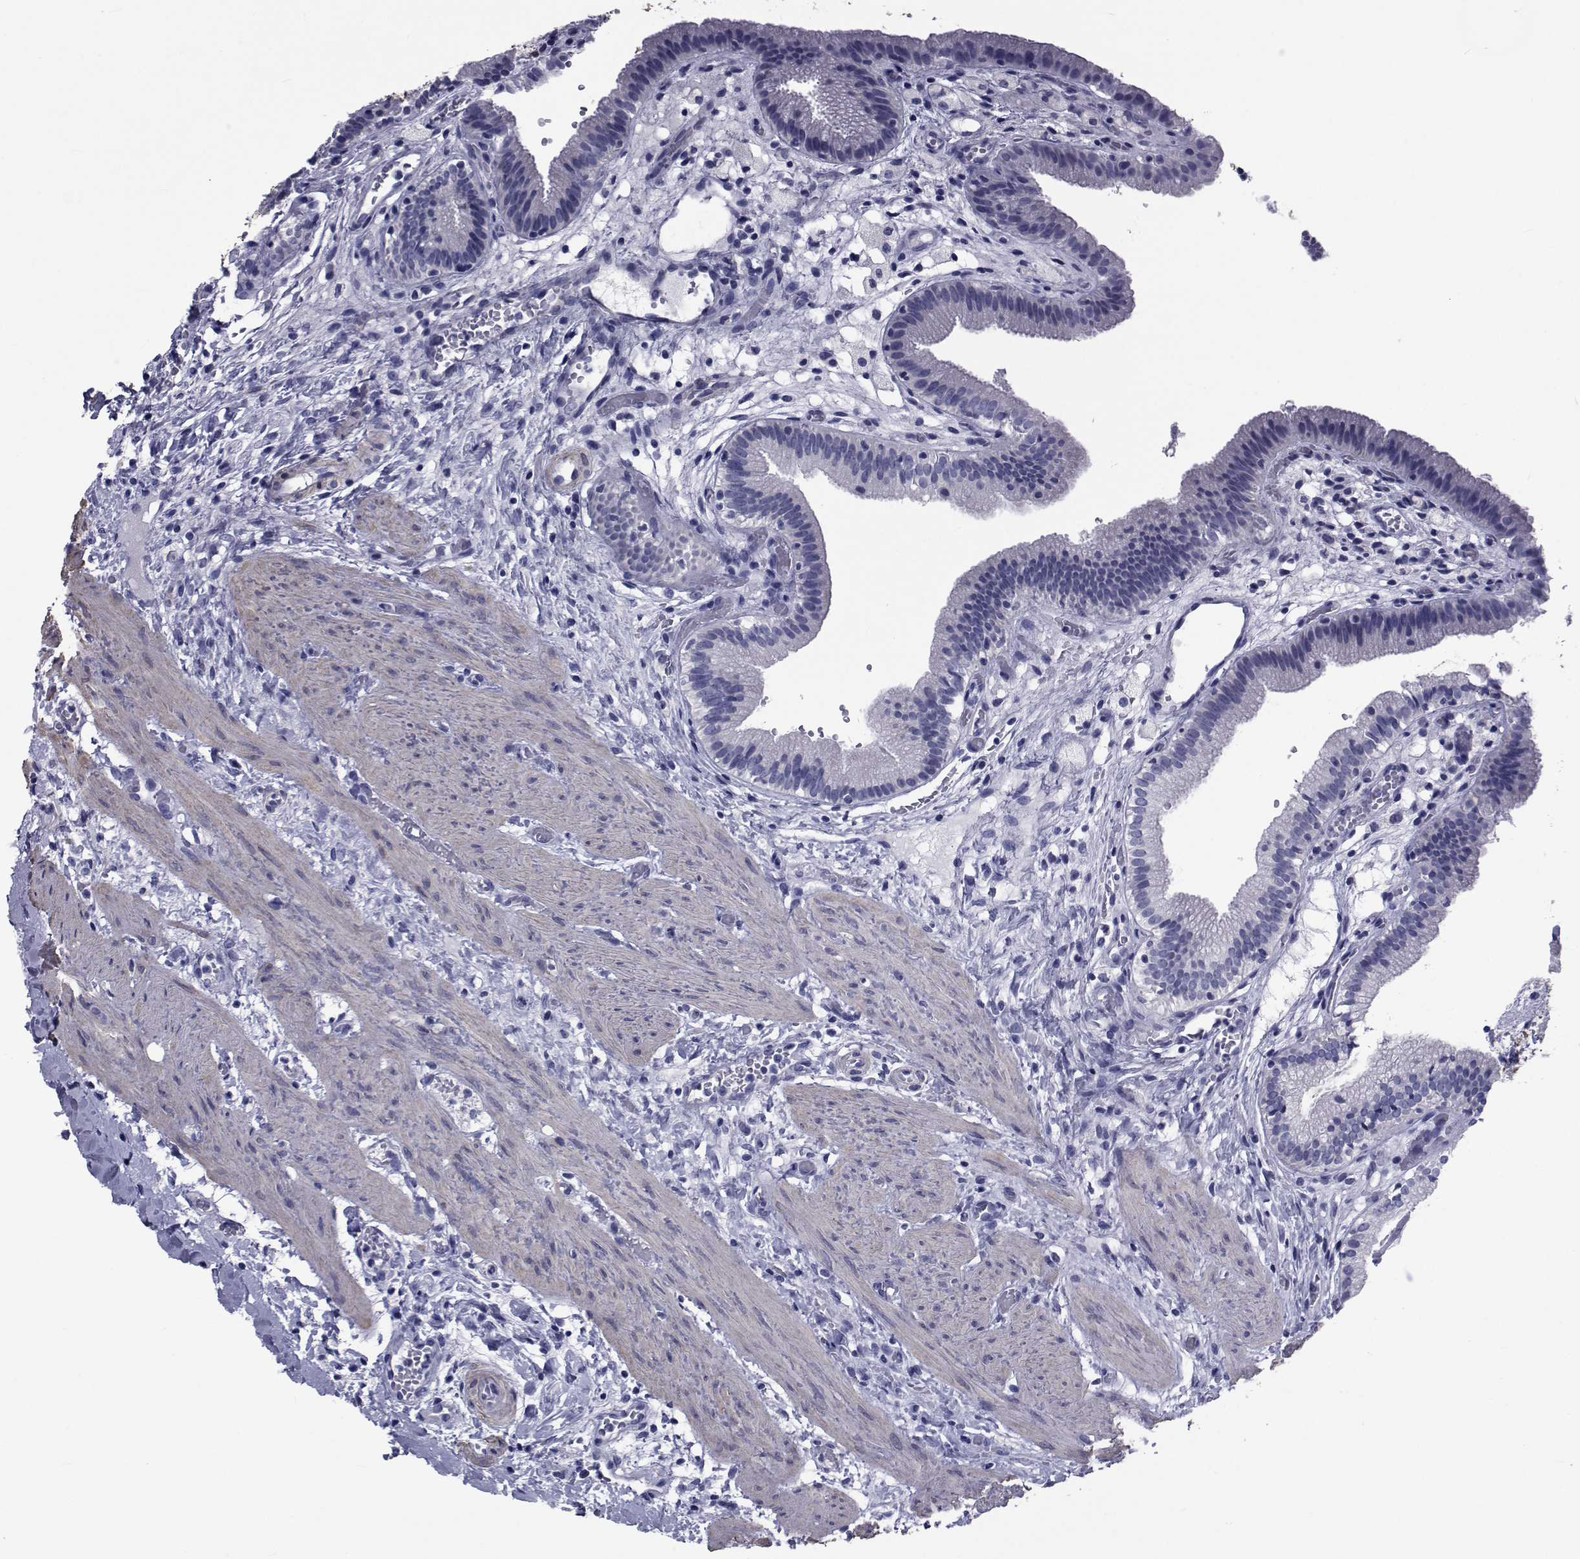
{"staining": {"intensity": "negative", "quantity": "none", "location": "none"}, "tissue": "gallbladder", "cell_type": "Glandular cells", "image_type": "normal", "snomed": [{"axis": "morphology", "description": "Normal tissue, NOS"}, {"axis": "topography", "description": "Gallbladder"}], "caption": "High power microscopy image of an IHC histopathology image of normal gallbladder, revealing no significant positivity in glandular cells.", "gene": "GKAP1", "patient": {"sex": "female", "age": 24}}